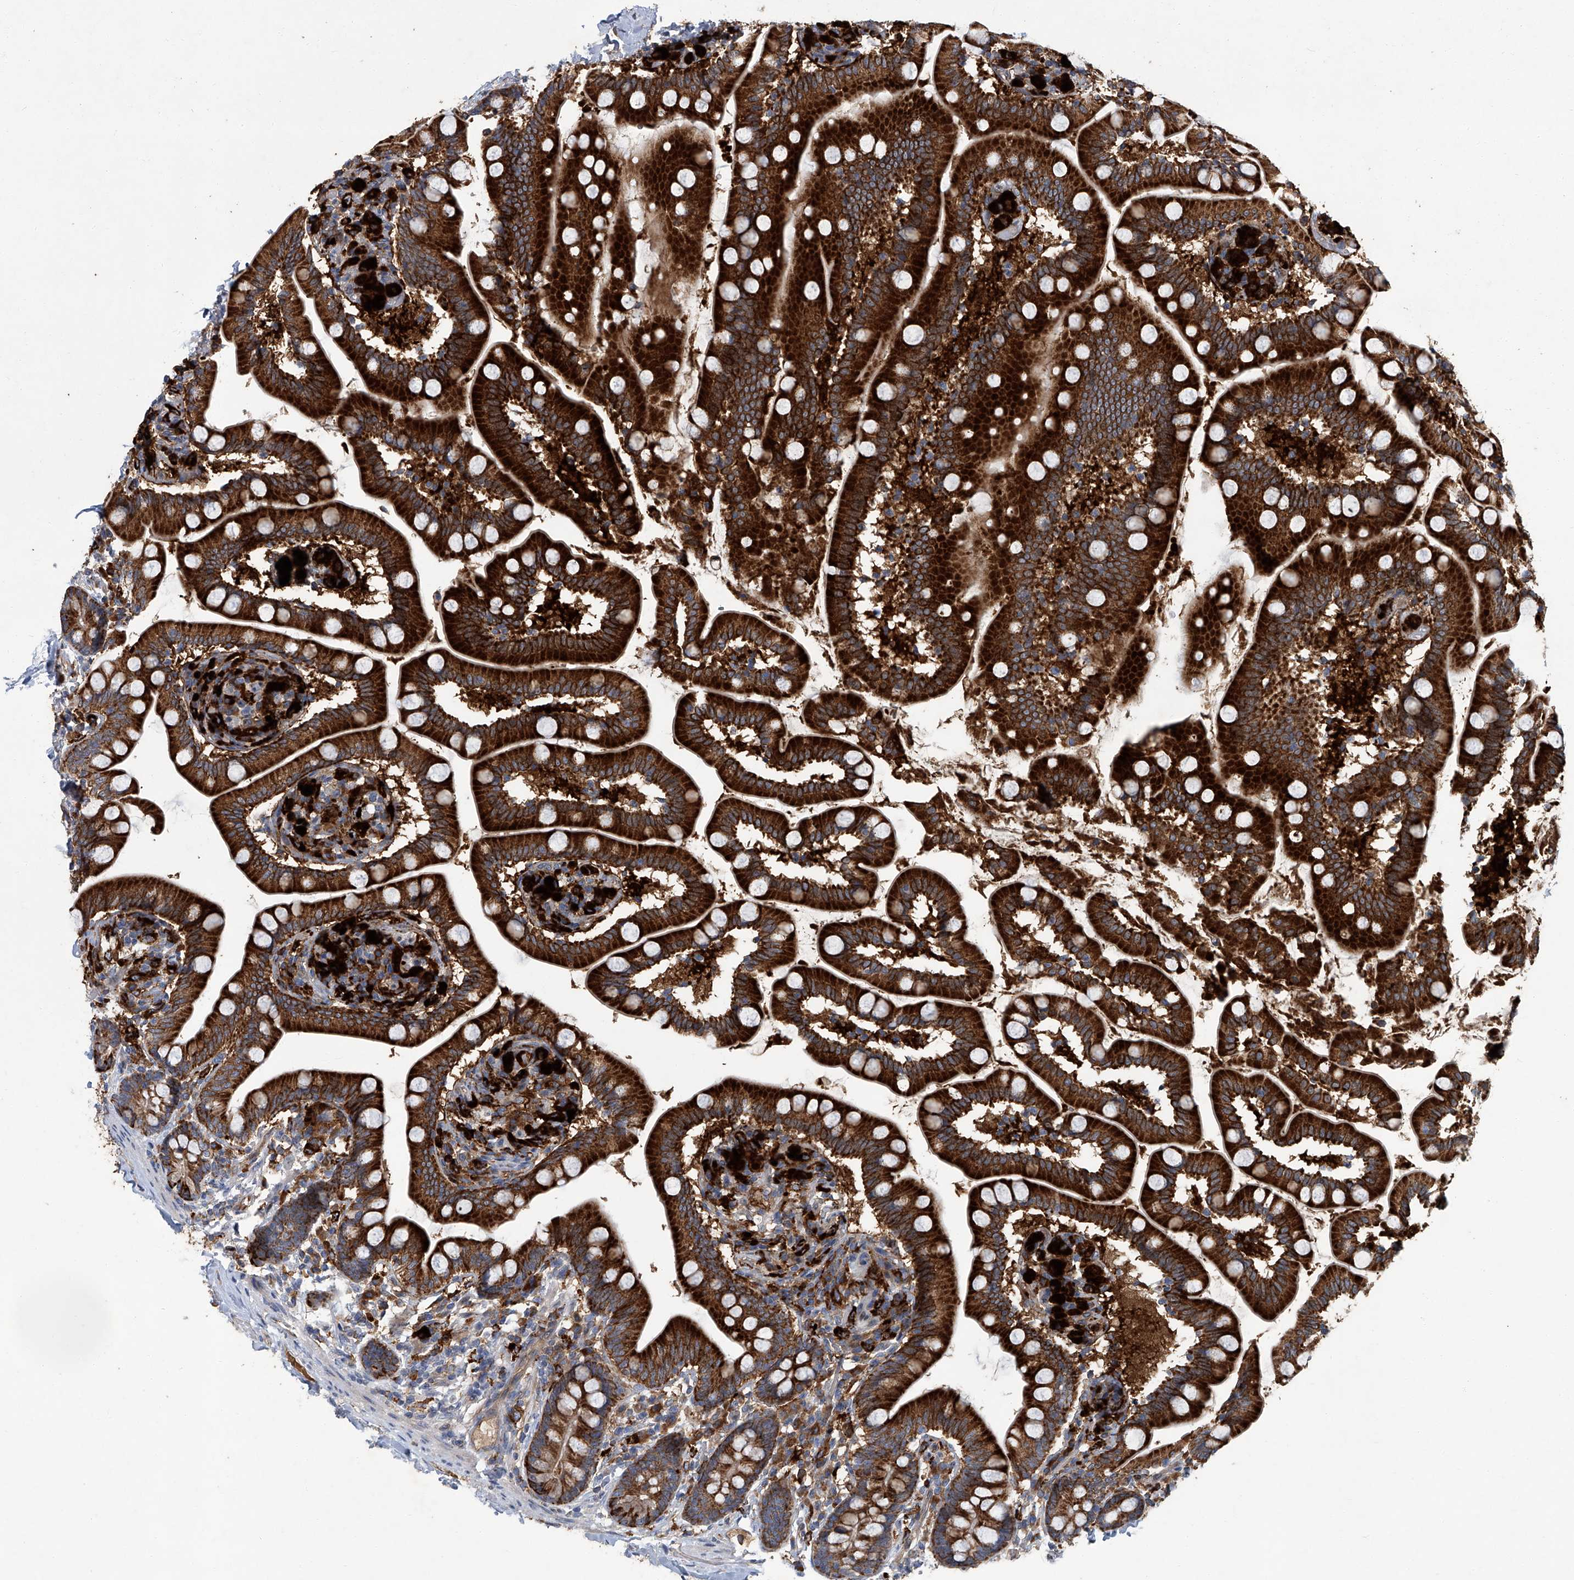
{"staining": {"intensity": "strong", "quantity": ">75%", "location": "cytoplasmic/membranous"}, "tissue": "small intestine", "cell_type": "Glandular cells", "image_type": "normal", "snomed": [{"axis": "morphology", "description": "Normal tissue, NOS"}, {"axis": "topography", "description": "Small intestine"}], "caption": "The micrograph shows a brown stain indicating the presence of a protein in the cytoplasmic/membranous of glandular cells in small intestine.", "gene": "FAM167A", "patient": {"sex": "female", "age": 64}}